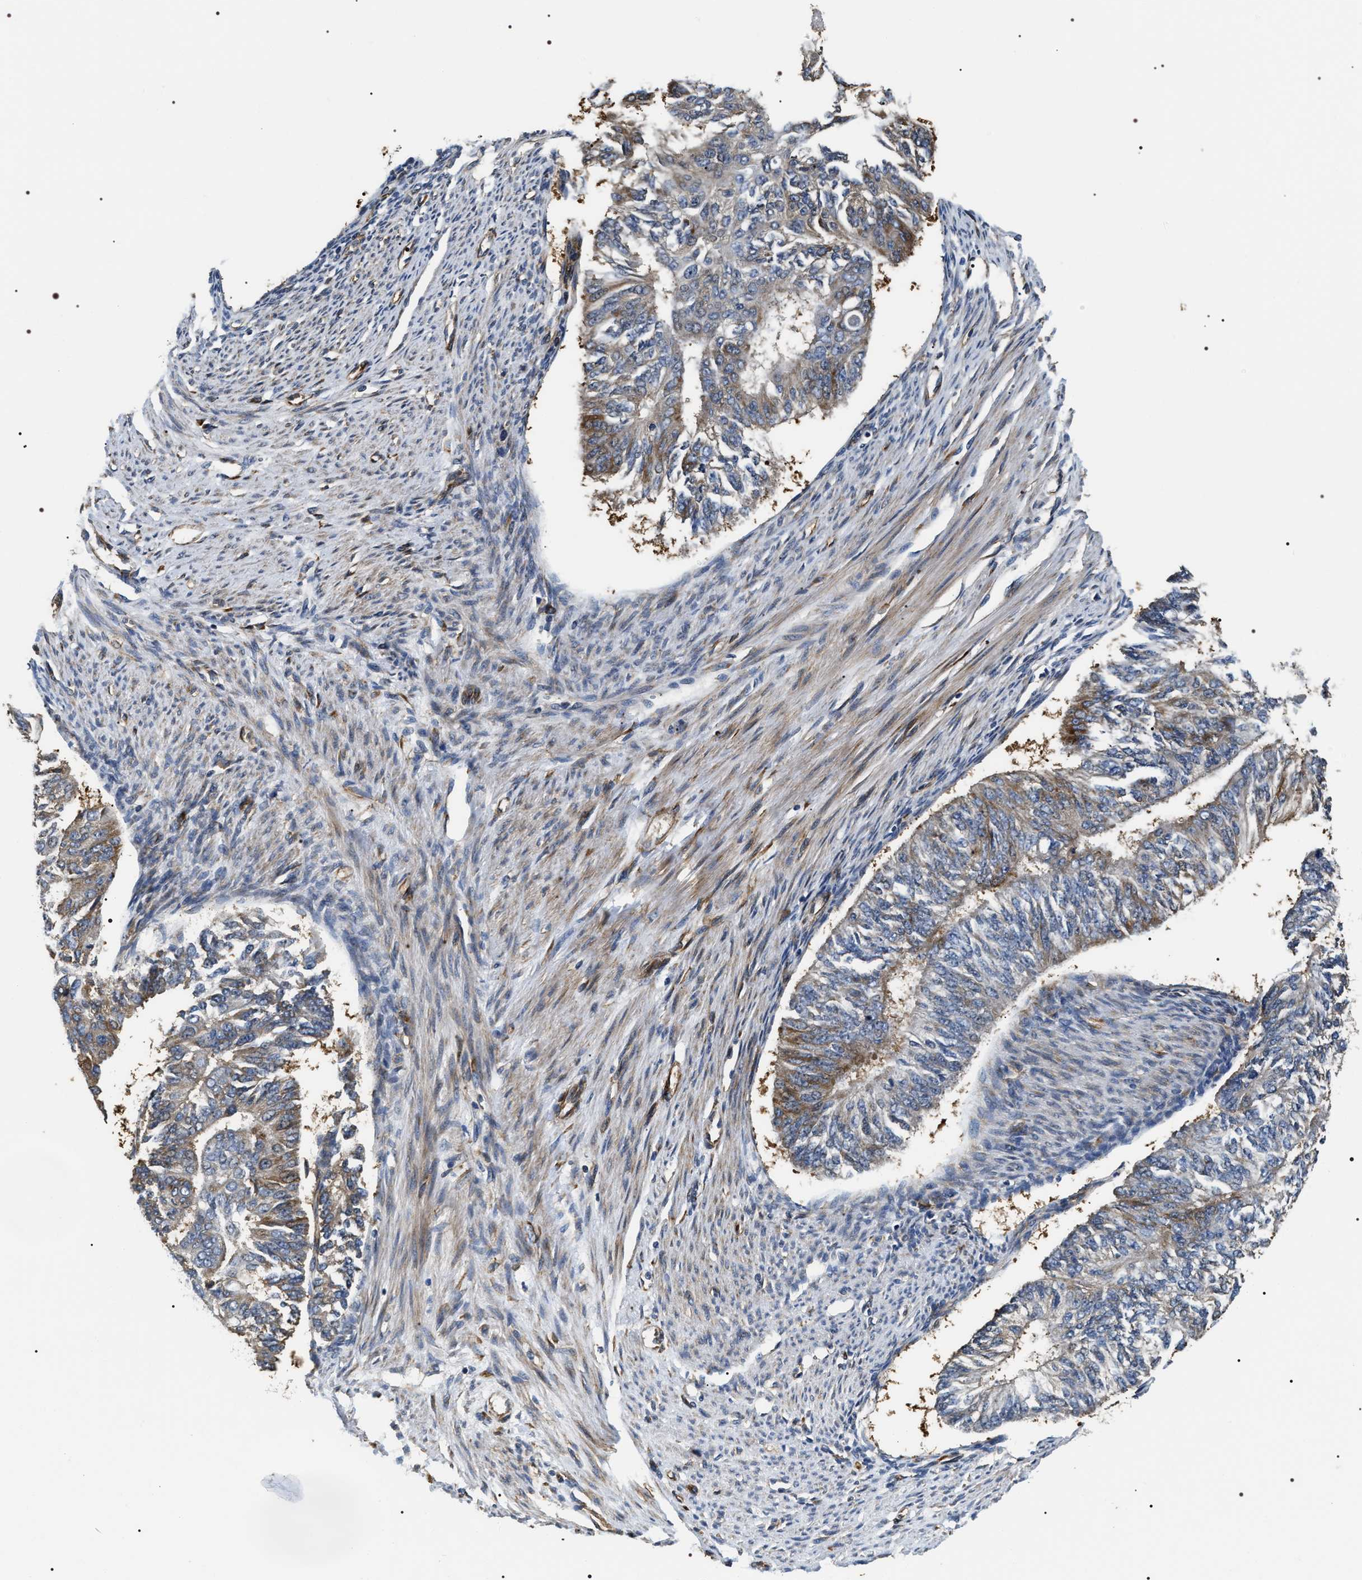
{"staining": {"intensity": "weak", "quantity": "25%-75%", "location": "cytoplasmic/membranous"}, "tissue": "endometrial cancer", "cell_type": "Tumor cells", "image_type": "cancer", "snomed": [{"axis": "morphology", "description": "Adenocarcinoma, NOS"}, {"axis": "topography", "description": "Endometrium"}], "caption": "IHC of adenocarcinoma (endometrial) exhibits low levels of weak cytoplasmic/membranous positivity in approximately 25%-75% of tumor cells.", "gene": "ZC3HAV1L", "patient": {"sex": "female", "age": 32}}